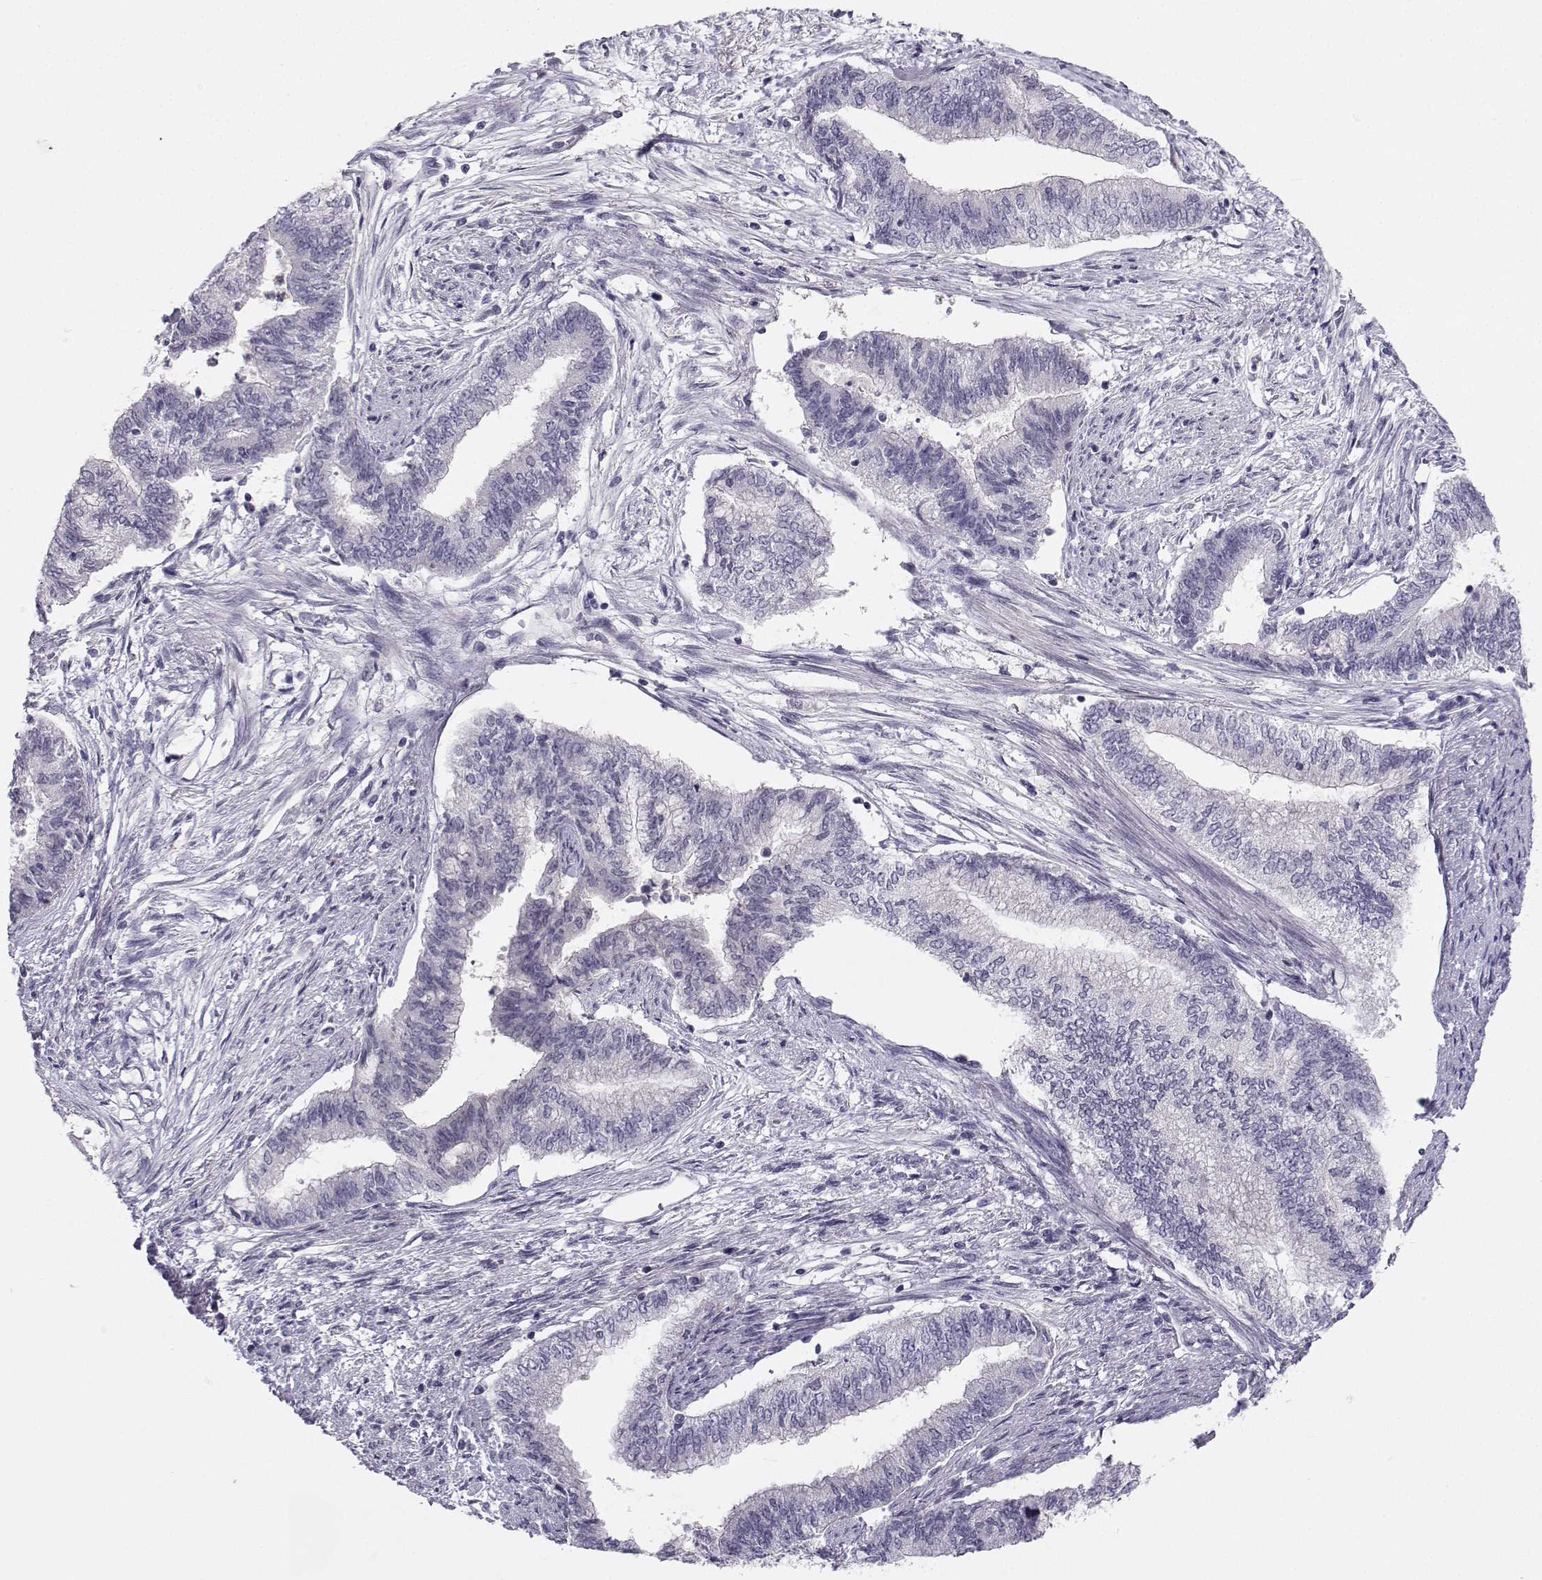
{"staining": {"intensity": "negative", "quantity": "none", "location": "none"}, "tissue": "endometrial cancer", "cell_type": "Tumor cells", "image_type": "cancer", "snomed": [{"axis": "morphology", "description": "Adenocarcinoma, NOS"}, {"axis": "topography", "description": "Endometrium"}], "caption": "An IHC photomicrograph of endometrial cancer is shown. There is no staining in tumor cells of endometrial cancer.", "gene": "MROH7", "patient": {"sex": "female", "age": 65}}